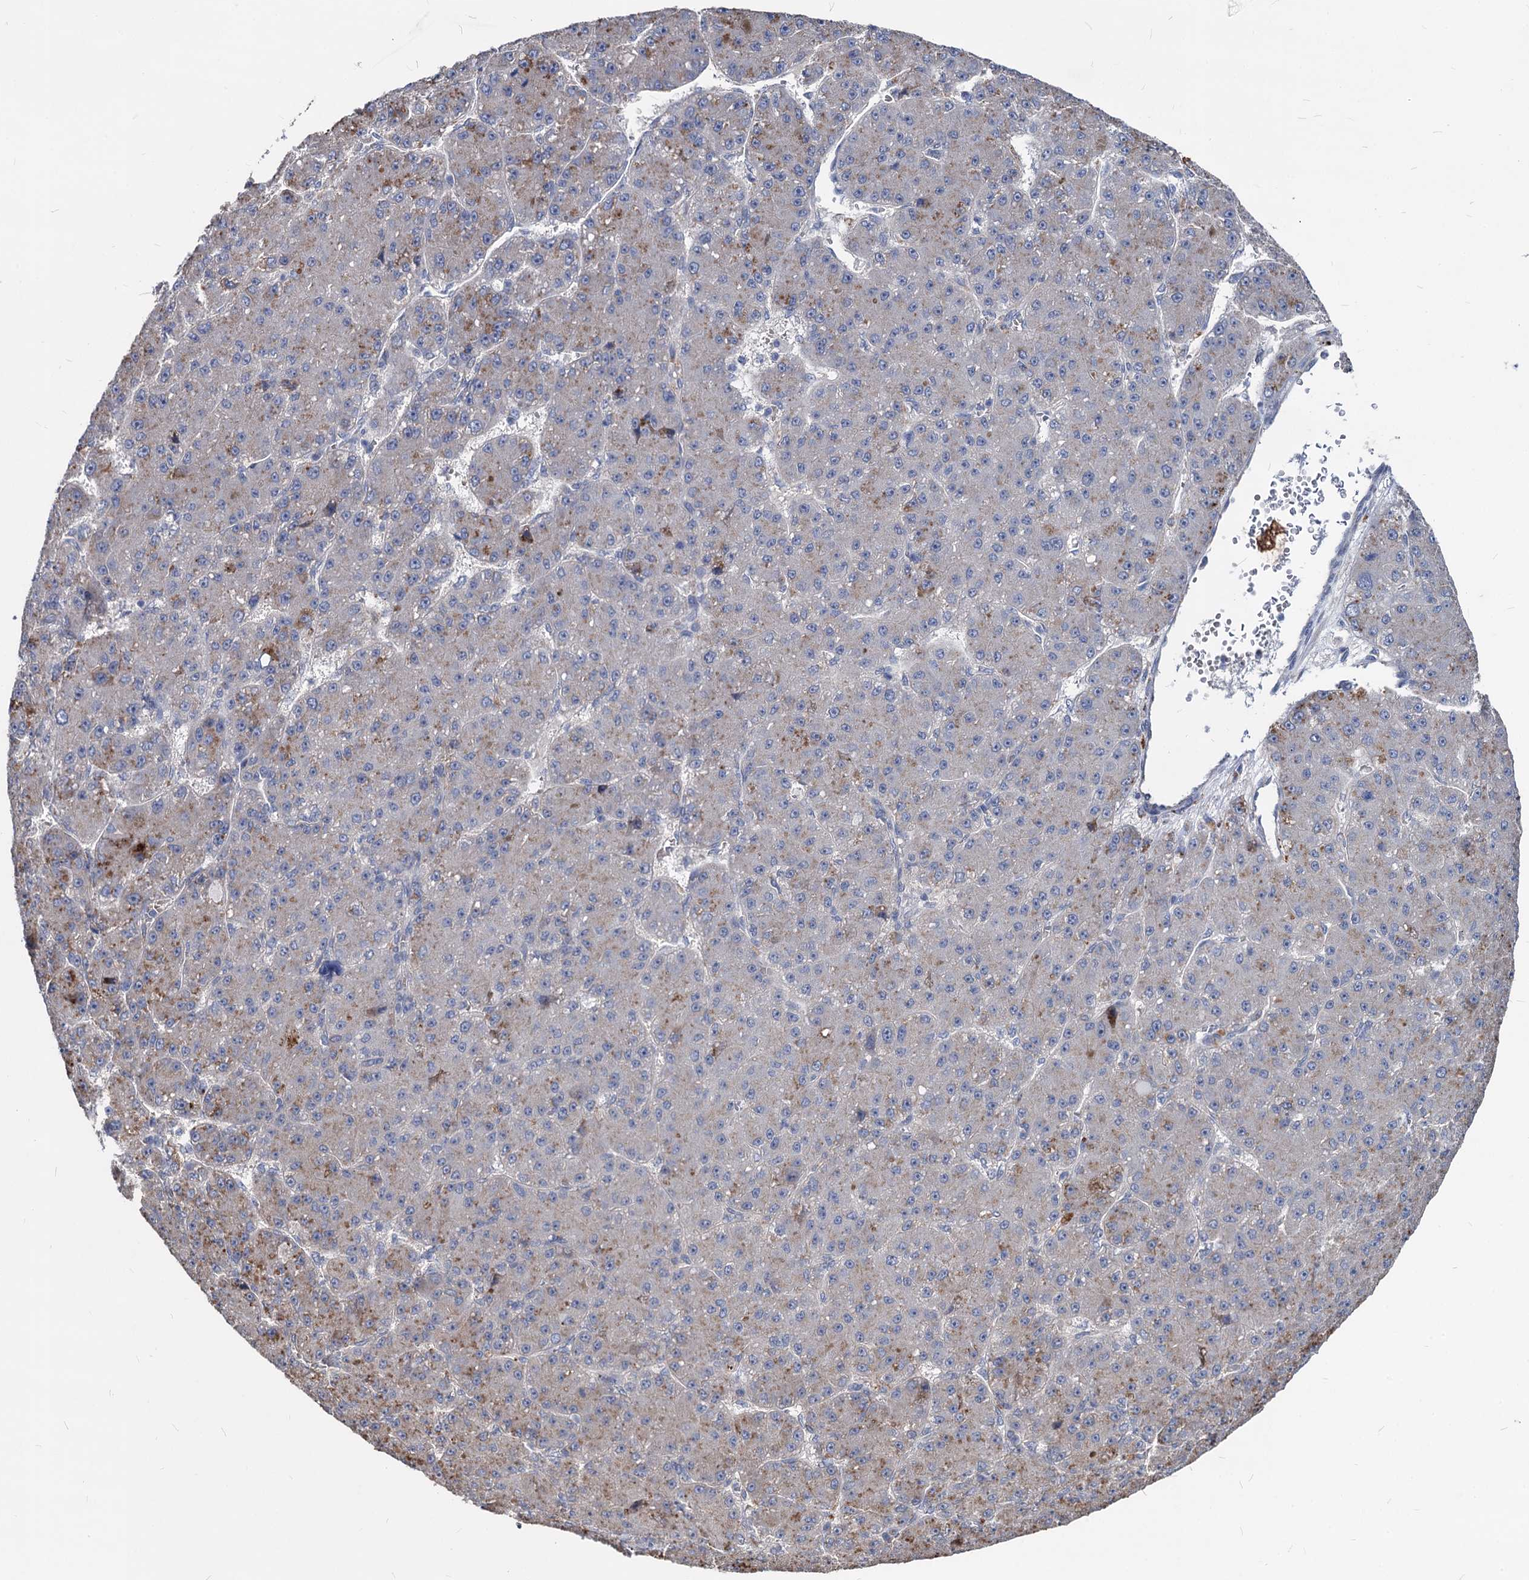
{"staining": {"intensity": "moderate", "quantity": "<25%", "location": "cytoplasmic/membranous"}, "tissue": "liver cancer", "cell_type": "Tumor cells", "image_type": "cancer", "snomed": [{"axis": "morphology", "description": "Carcinoma, Hepatocellular, NOS"}, {"axis": "topography", "description": "Liver"}], "caption": "Tumor cells demonstrate low levels of moderate cytoplasmic/membranous staining in approximately <25% of cells in human liver cancer.", "gene": "SMAGP", "patient": {"sex": "male", "age": 67}}